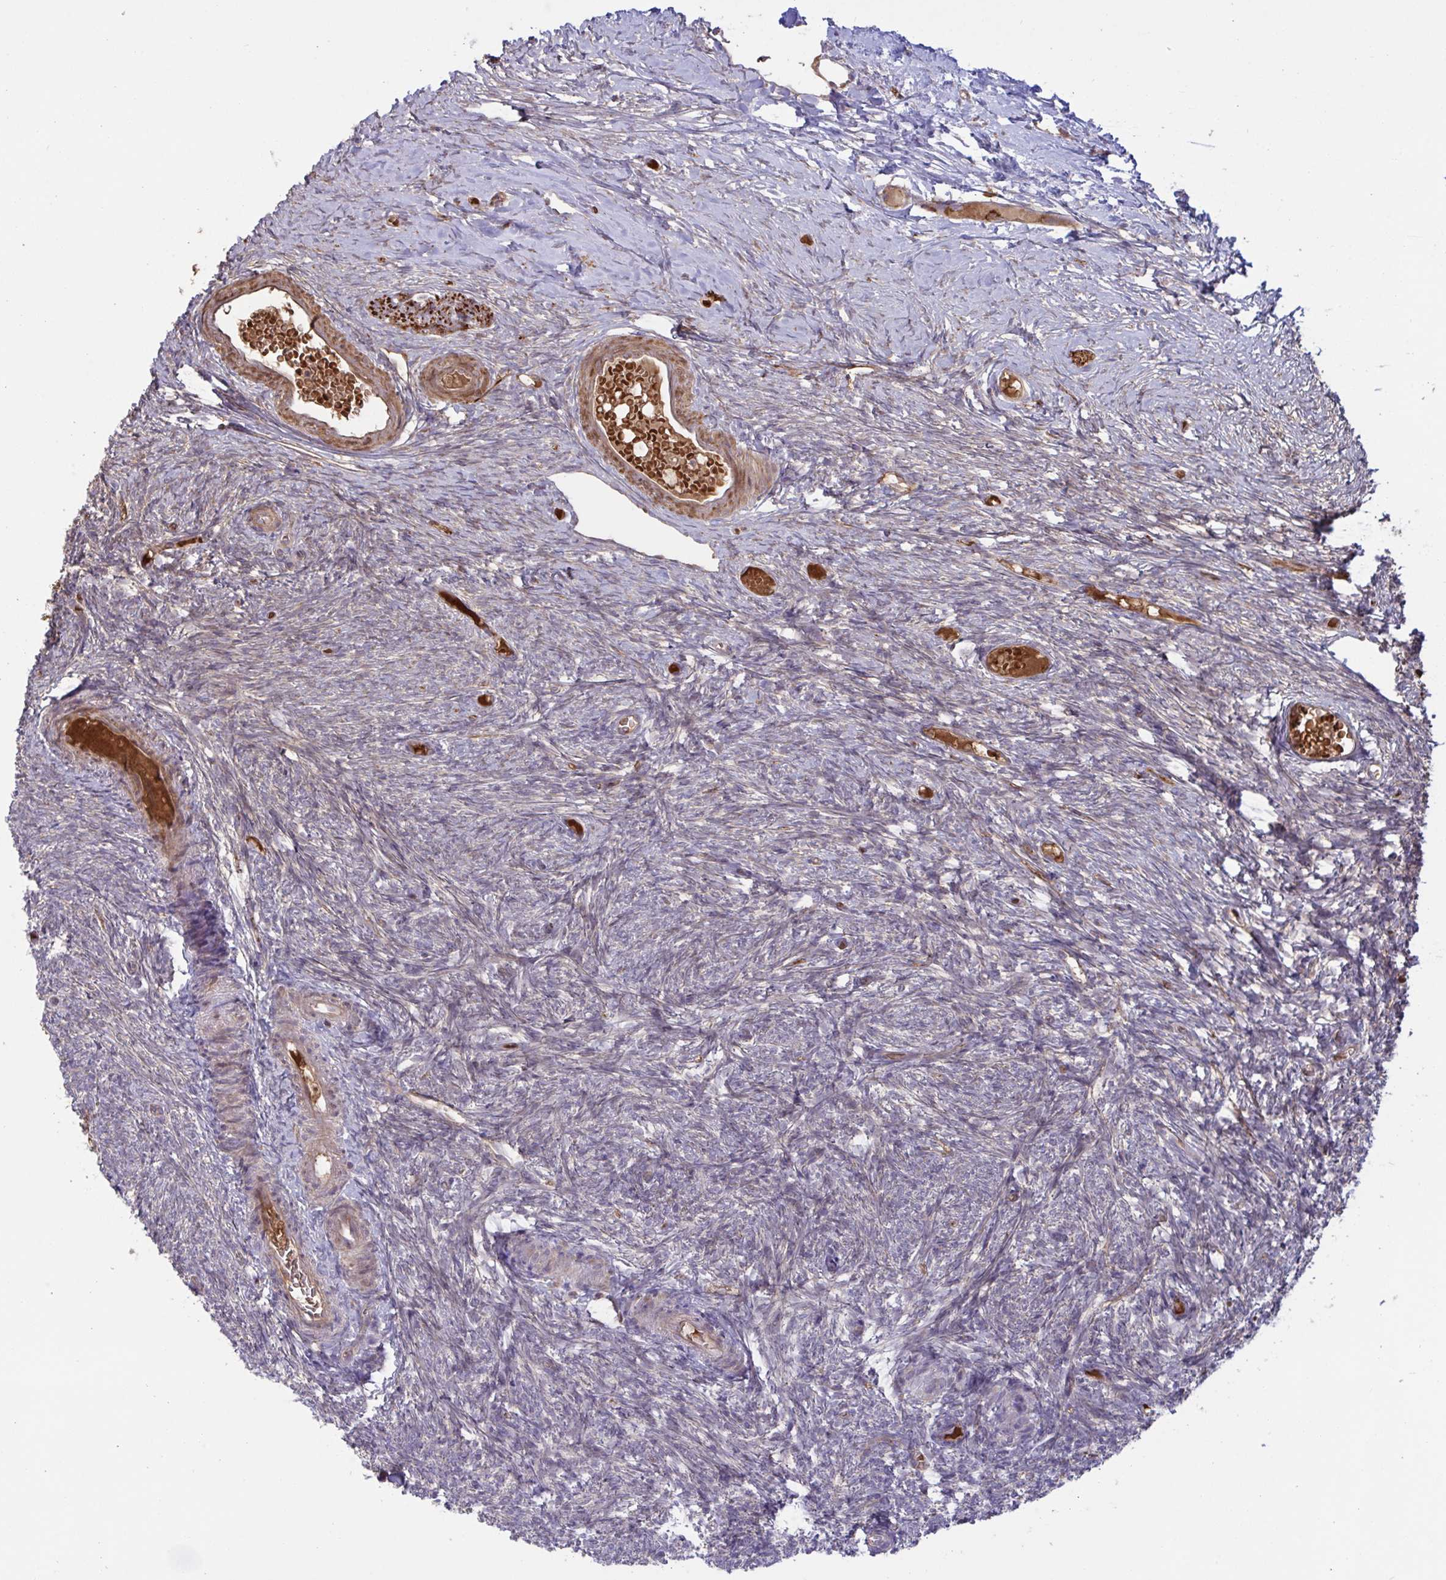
{"staining": {"intensity": "negative", "quantity": "none", "location": "none"}, "tissue": "ovary", "cell_type": "Ovarian stroma cells", "image_type": "normal", "snomed": [{"axis": "morphology", "description": "Normal tissue, NOS"}, {"axis": "topography", "description": "Ovary"}], "caption": "High magnification brightfield microscopy of unremarkable ovary stained with DAB (3,3'-diaminobenzidine) (brown) and counterstained with hematoxylin (blue): ovarian stroma cells show no significant staining.", "gene": "IL1R1", "patient": {"sex": "female", "age": 39}}